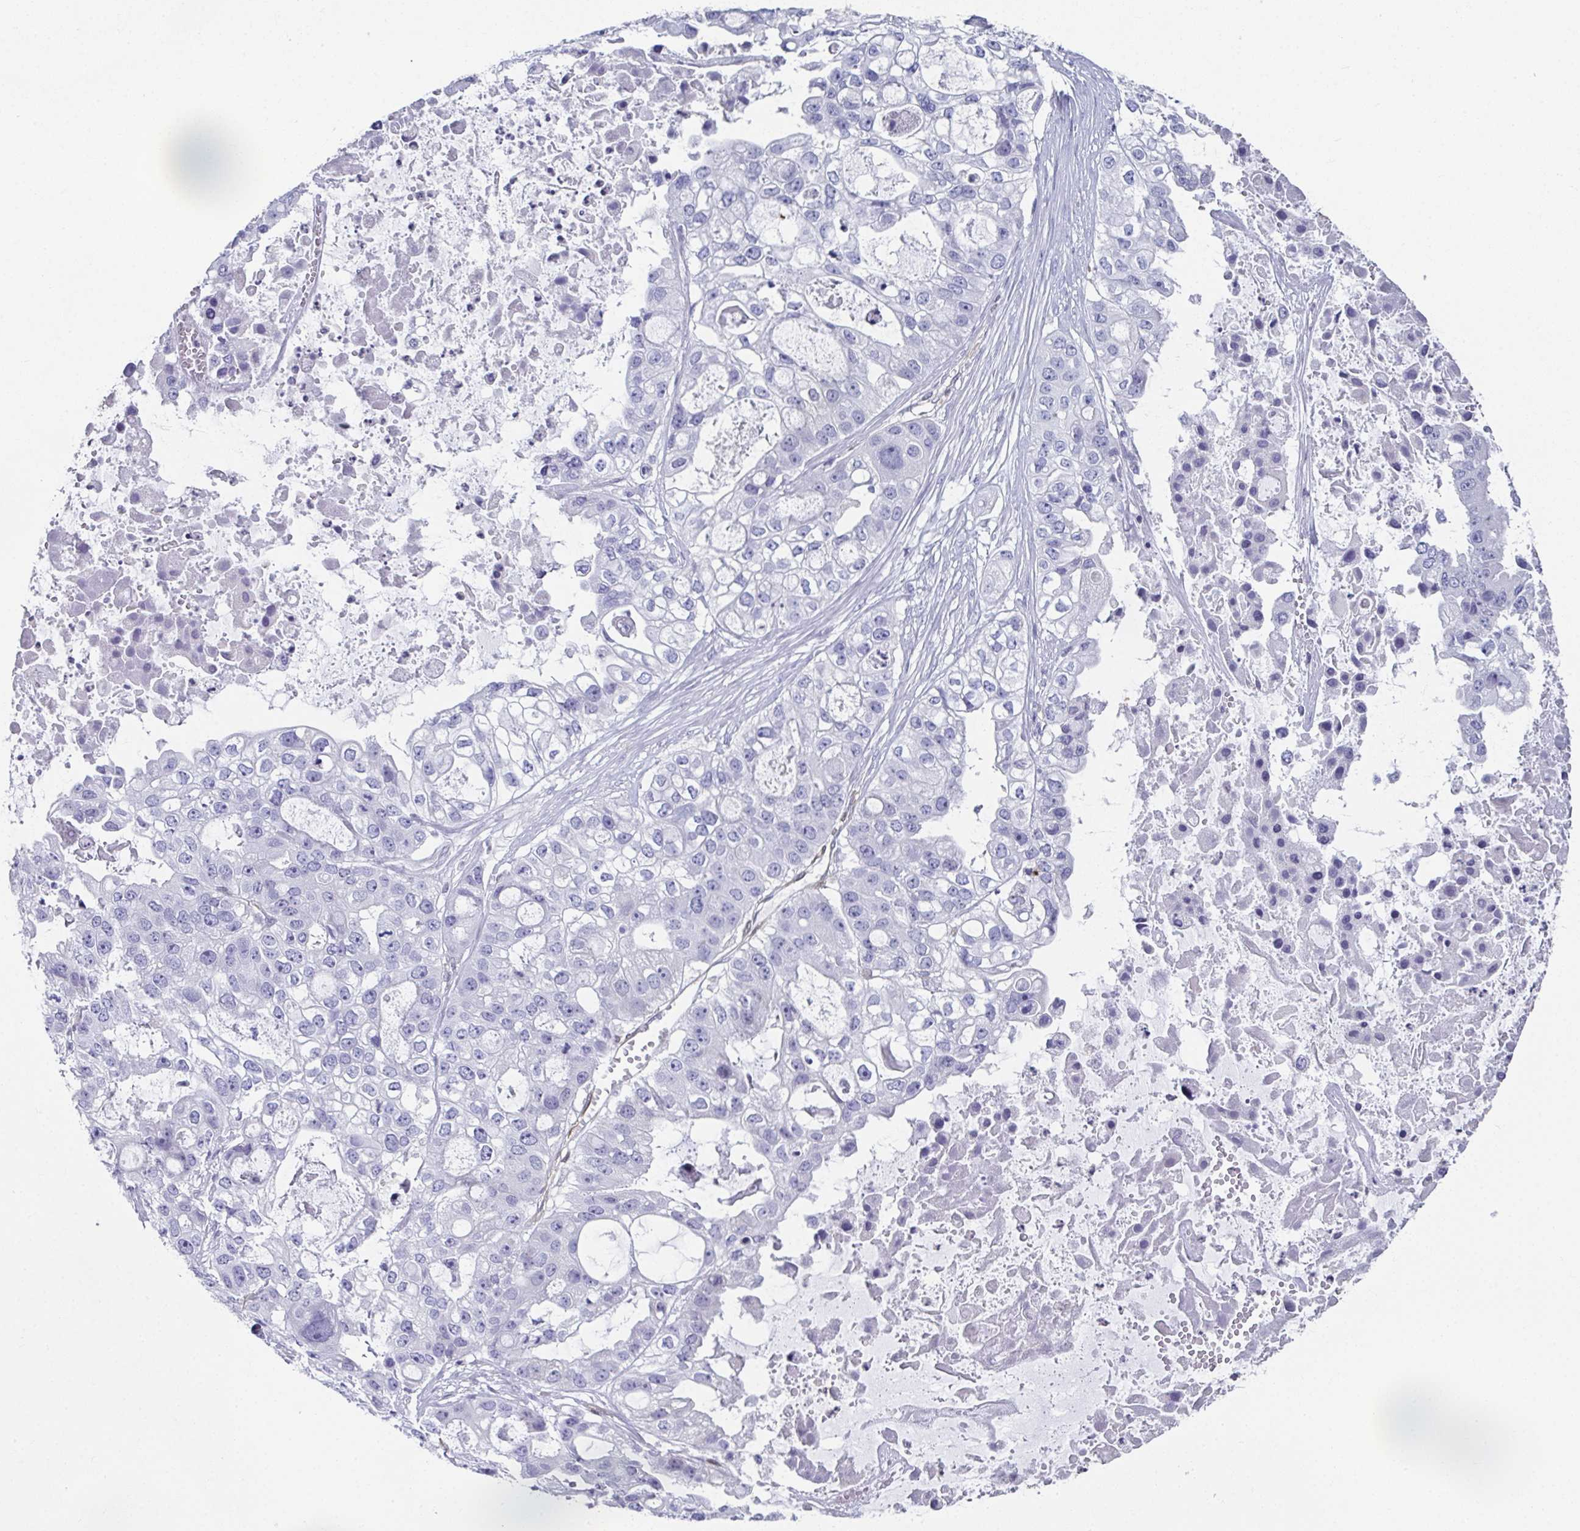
{"staining": {"intensity": "negative", "quantity": "none", "location": "none"}, "tissue": "ovarian cancer", "cell_type": "Tumor cells", "image_type": "cancer", "snomed": [{"axis": "morphology", "description": "Cystadenocarcinoma, serous, NOS"}, {"axis": "topography", "description": "Ovary"}], "caption": "Protein analysis of ovarian serous cystadenocarcinoma demonstrates no significant positivity in tumor cells.", "gene": "RBP1", "patient": {"sex": "female", "age": 56}}